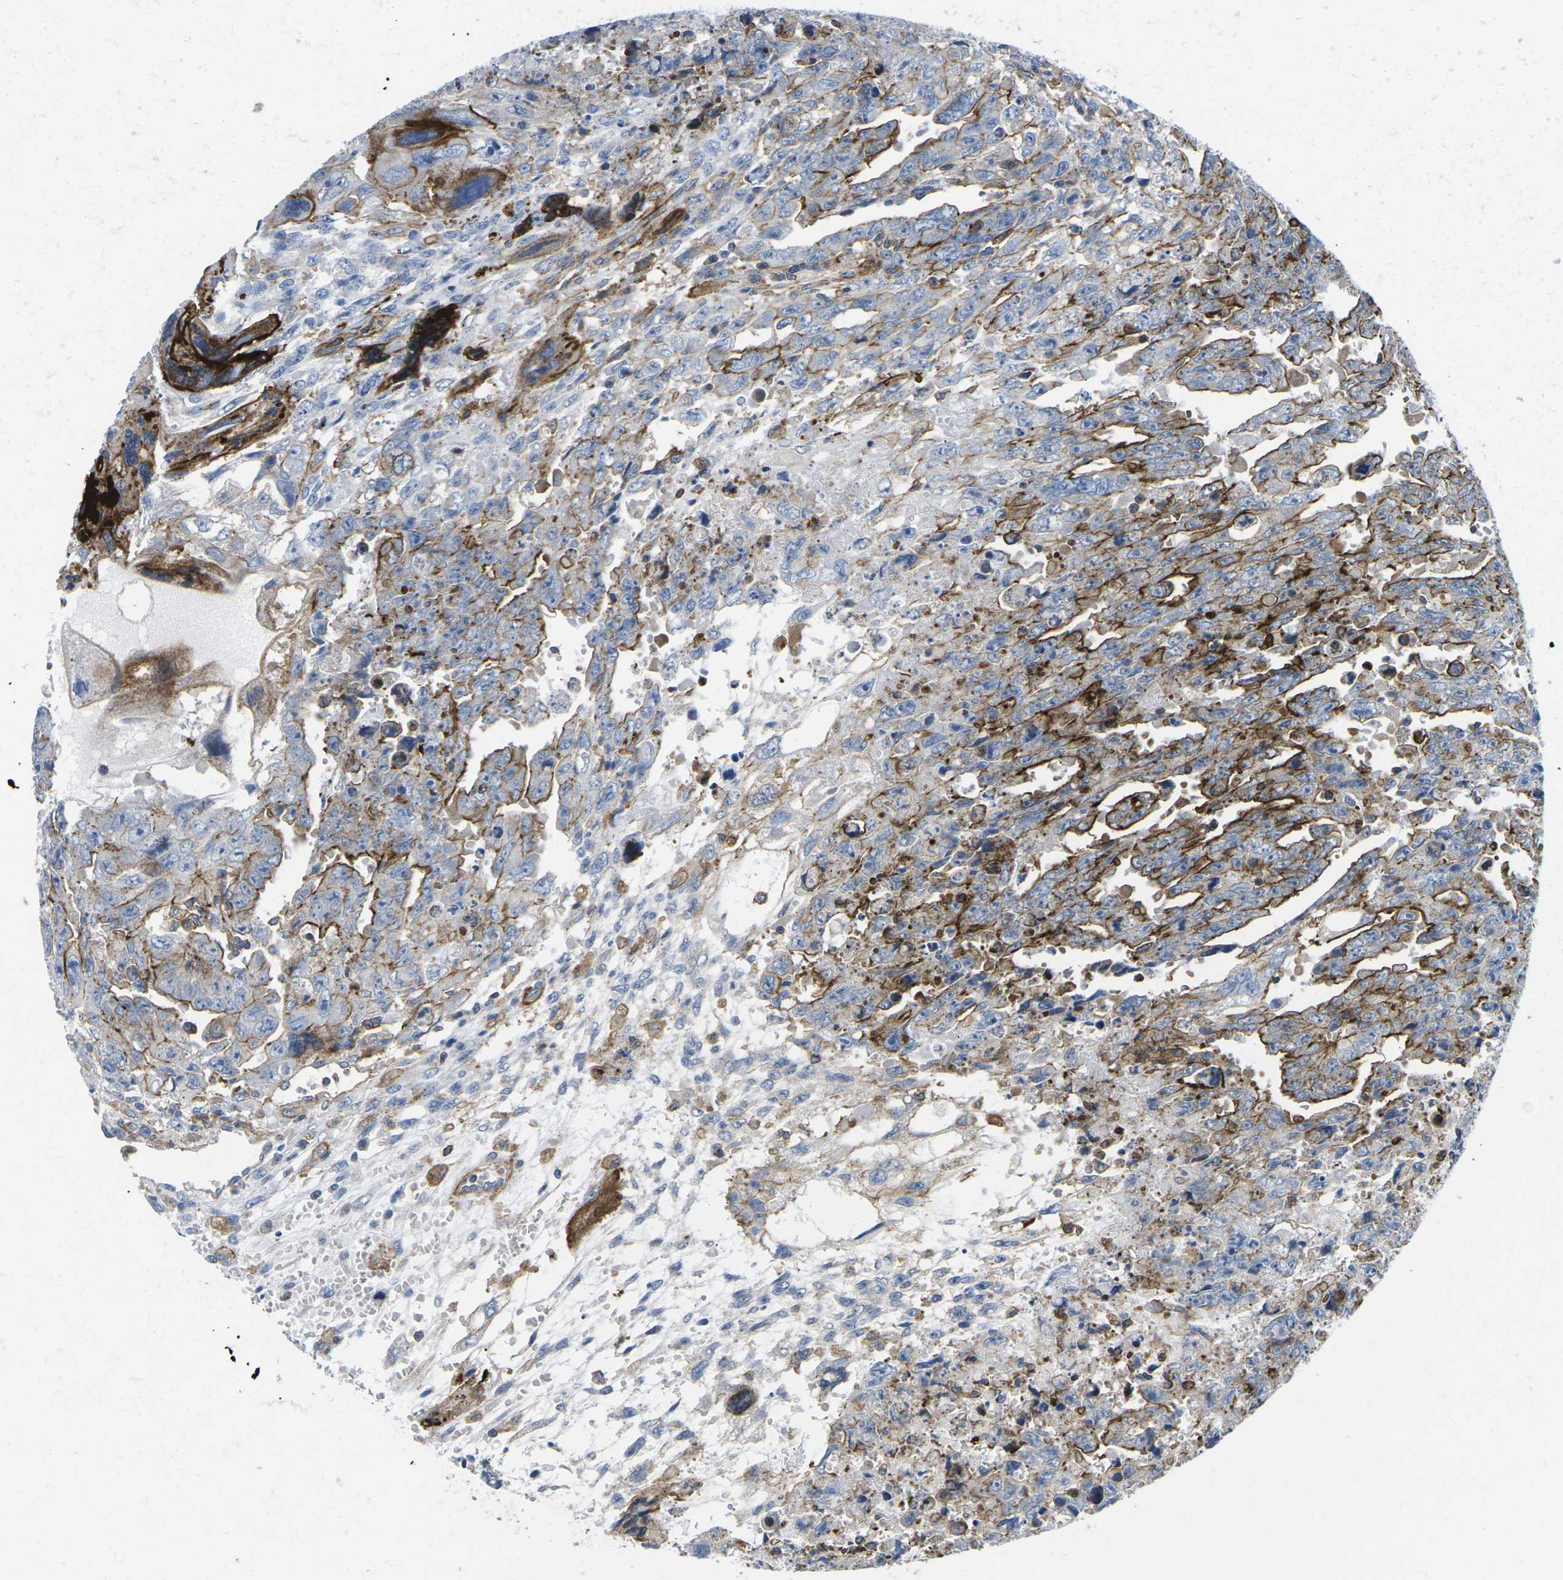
{"staining": {"intensity": "strong", "quantity": ">75%", "location": "cytoplasmic/membranous"}, "tissue": "testis cancer", "cell_type": "Tumor cells", "image_type": "cancer", "snomed": [{"axis": "morphology", "description": "Carcinoma, Embryonal, NOS"}, {"axis": "topography", "description": "Testis"}], "caption": "Testis embryonal carcinoma stained with a protein marker exhibits strong staining in tumor cells.", "gene": "IQGAP1", "patient": {"sex": "male", "age": 28}}